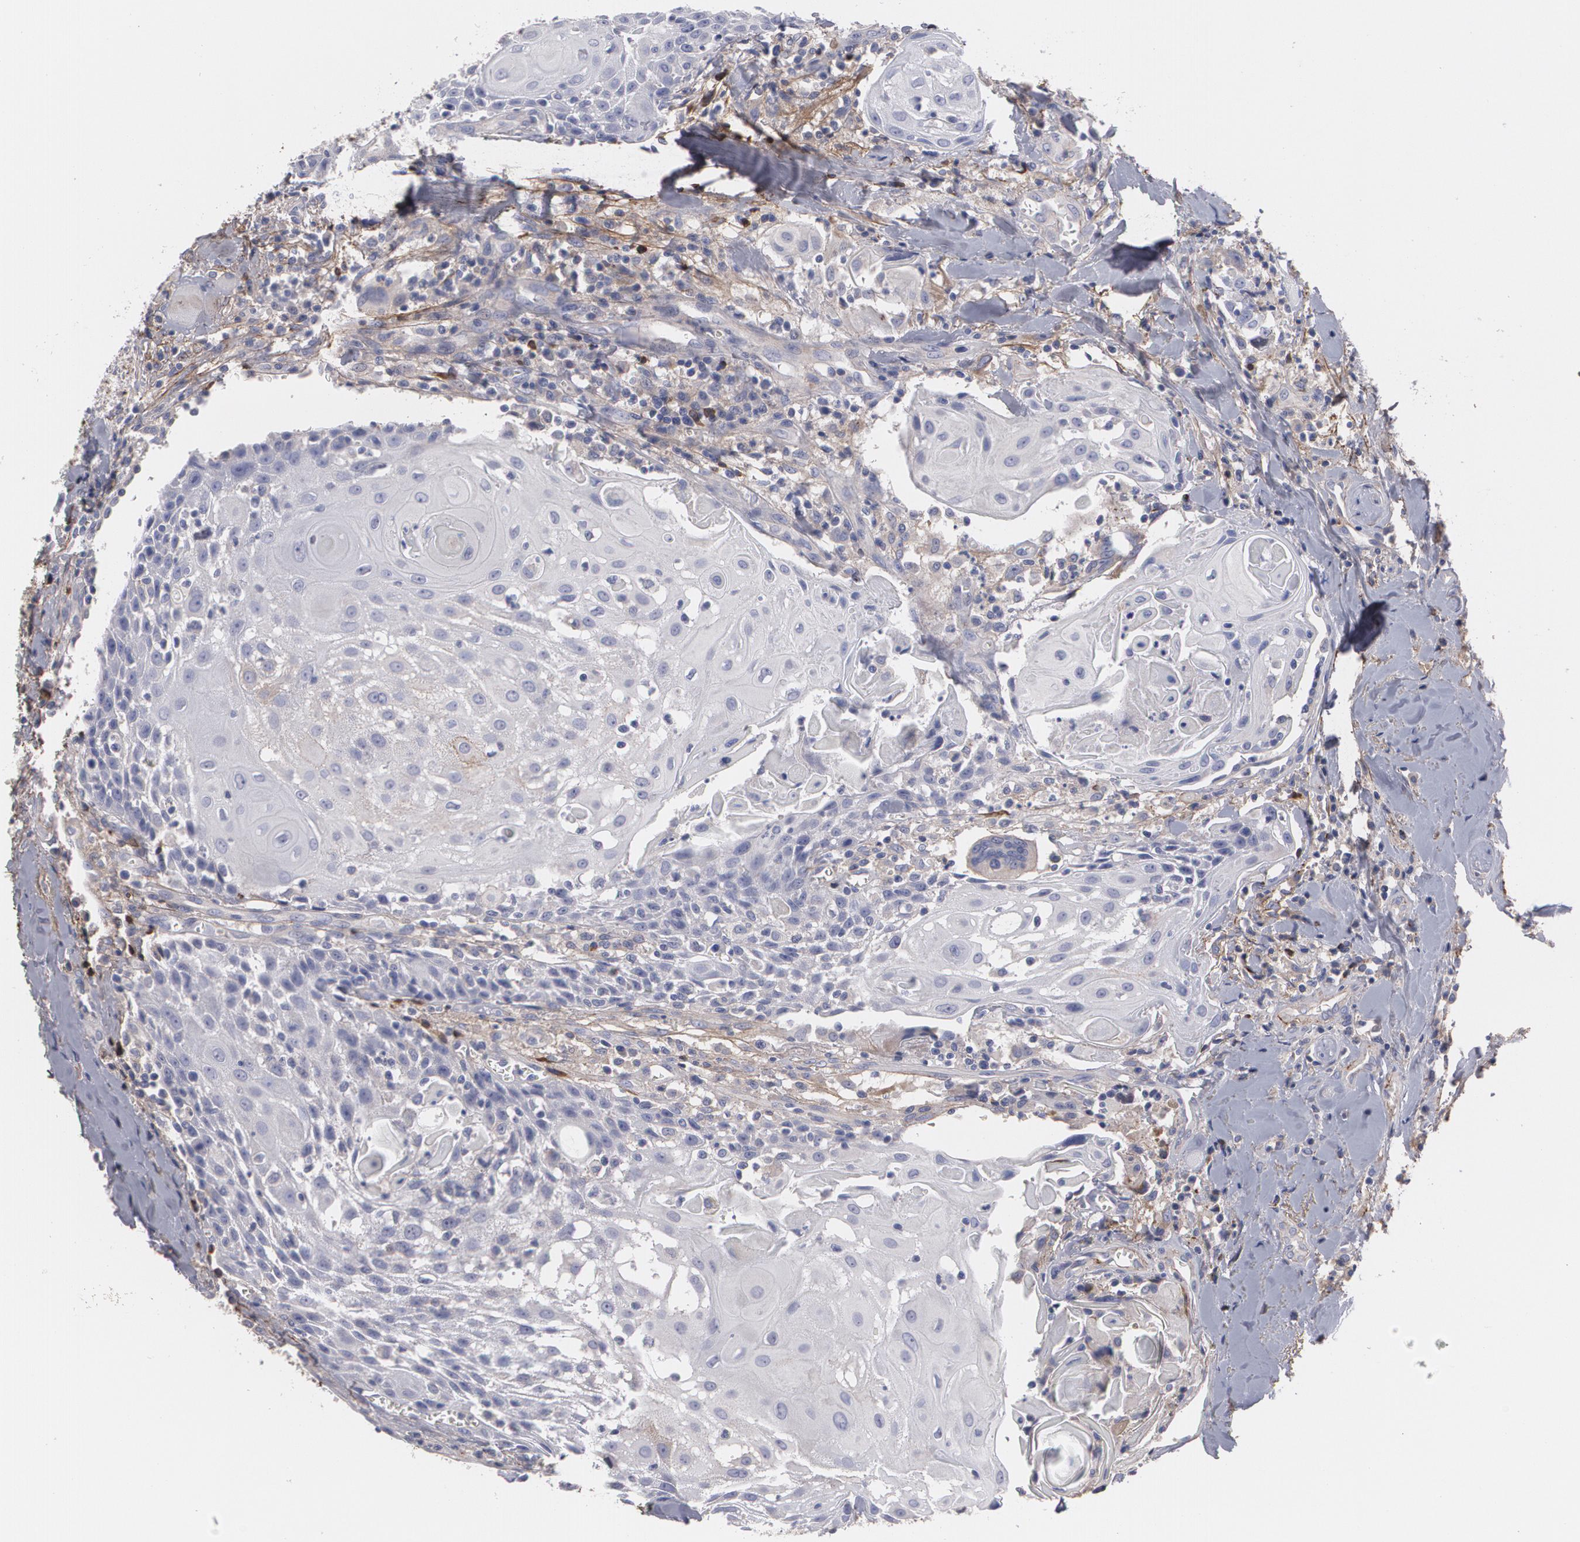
{"staining": {"intensity": "negative", "quantity": "none", "location": "none"}, "tissue": "head and neck cancer", "cell_type": "Tumor cells", "image_type": "cancer", "snomed": [{"axis": "morphology", "description": "Squamous cell carcinoma, NOS"}, {"axis": "topography", "description": "Oral tissue"}, {"axis": "topography", "description": "Head-Neck"}], "caption": "DAB immunohistochemical staining of head and neck squamous cell carcinoma displays no significant positivity in tumor cells.", "gene": "FBLN1", "patient": {"sex": "female", "age": 82}}